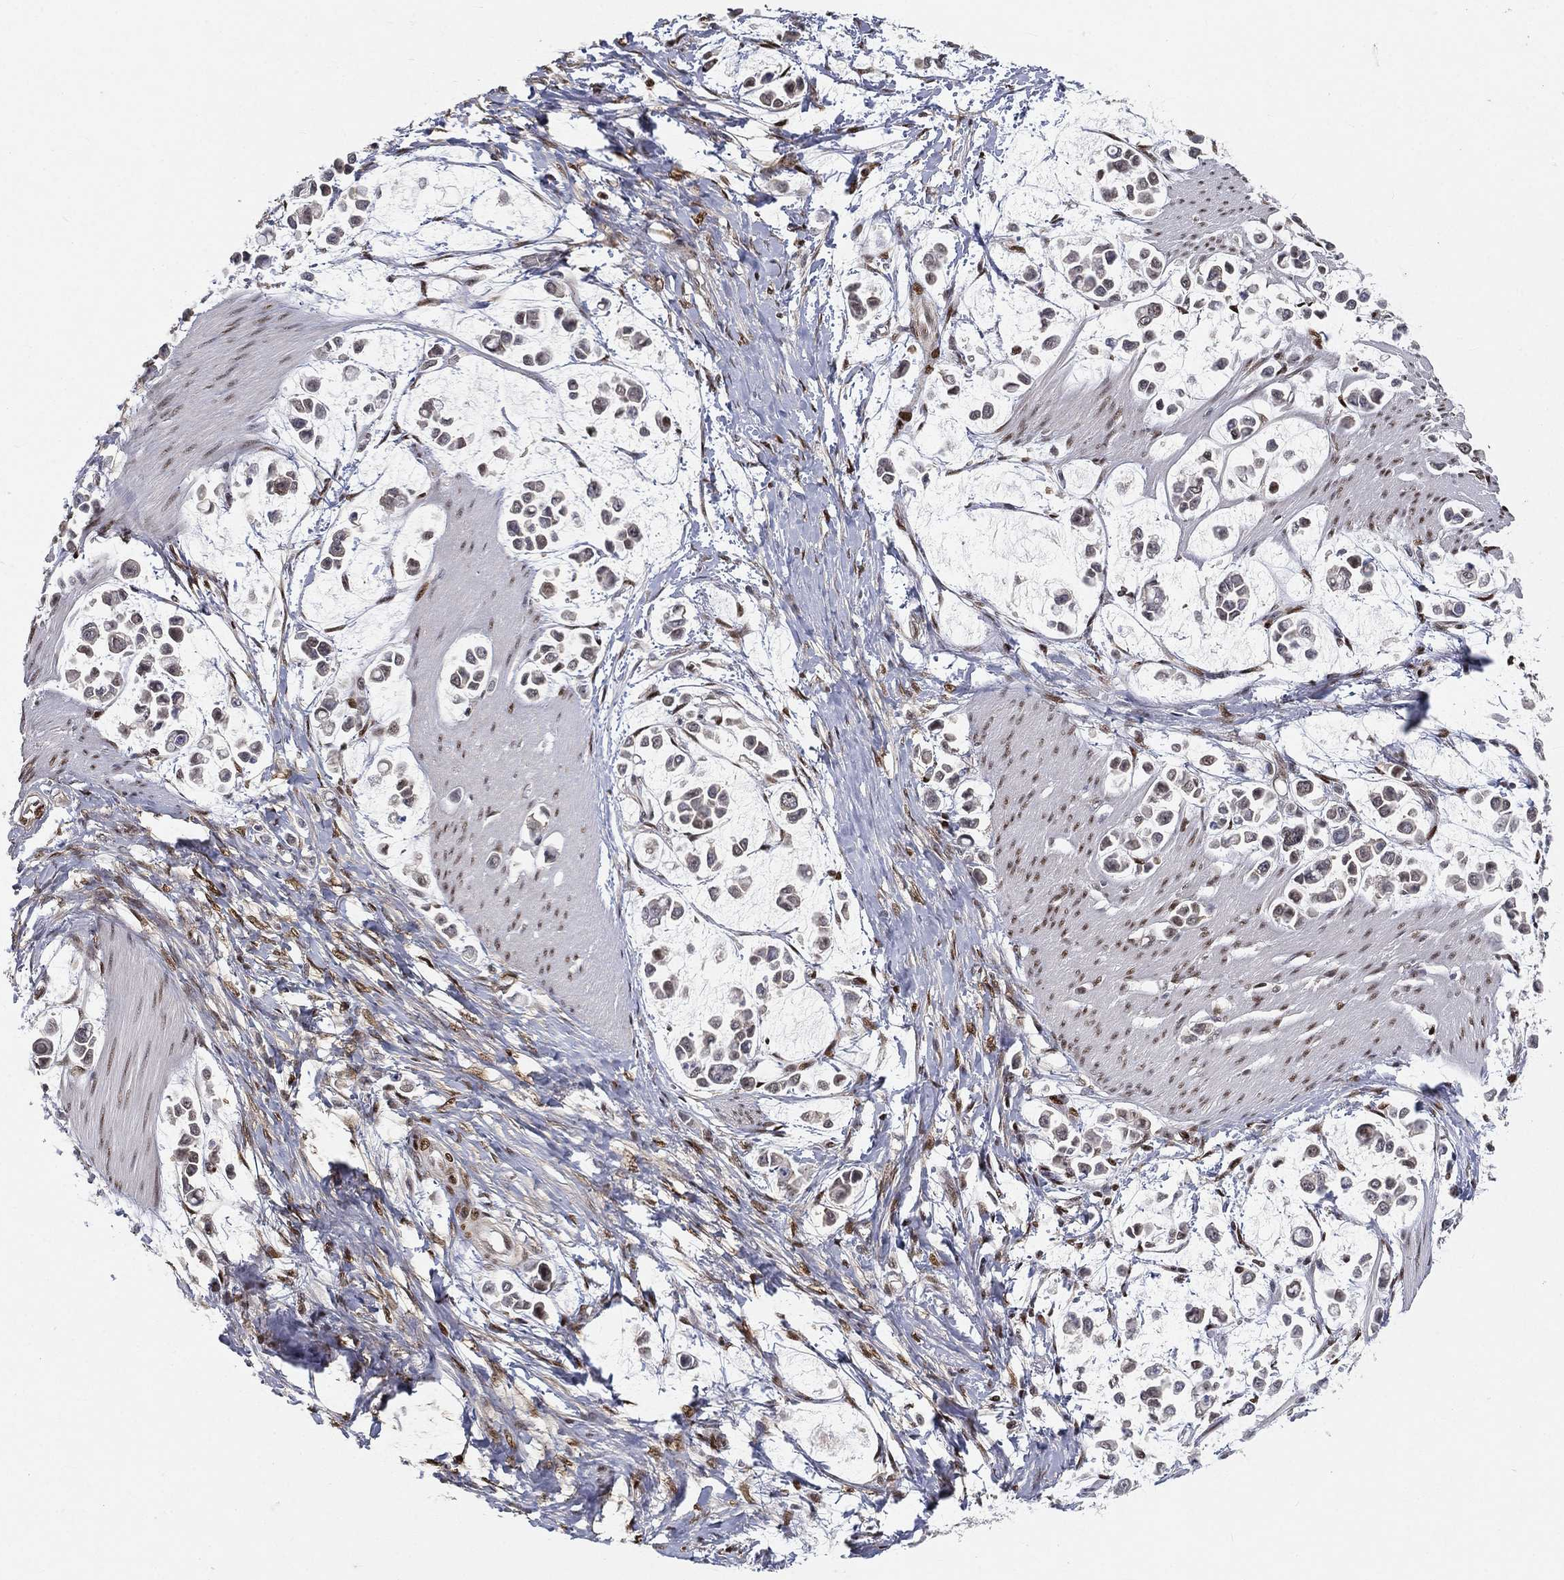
{"staining": {"intensity": "negative", "quantity": "none", "location": "none"}, "tissue": "stomach cancer", "cell_type": "Tumor cells", "image_type": "cancer", "snomed": [{"axis": "morphology", "description": "Adenocarcinoma, NOS"}, {"axis": "topography", "description": "Stomach"}], "caption": "Immunohistochemistry (IHC) histopathology image of neoplastic tissue: human stomach adenocarcinoma stained with DAB (3,3'-diaminobenzidine) displays no significant protein expression in tumor cells. (Brightfield microscopy of DAB (3,3'-diaminobenzidine) immunohistochemistry at high magnification).", "gene": "CRTC3", "patient": {"sex": "male", "age": 82}}